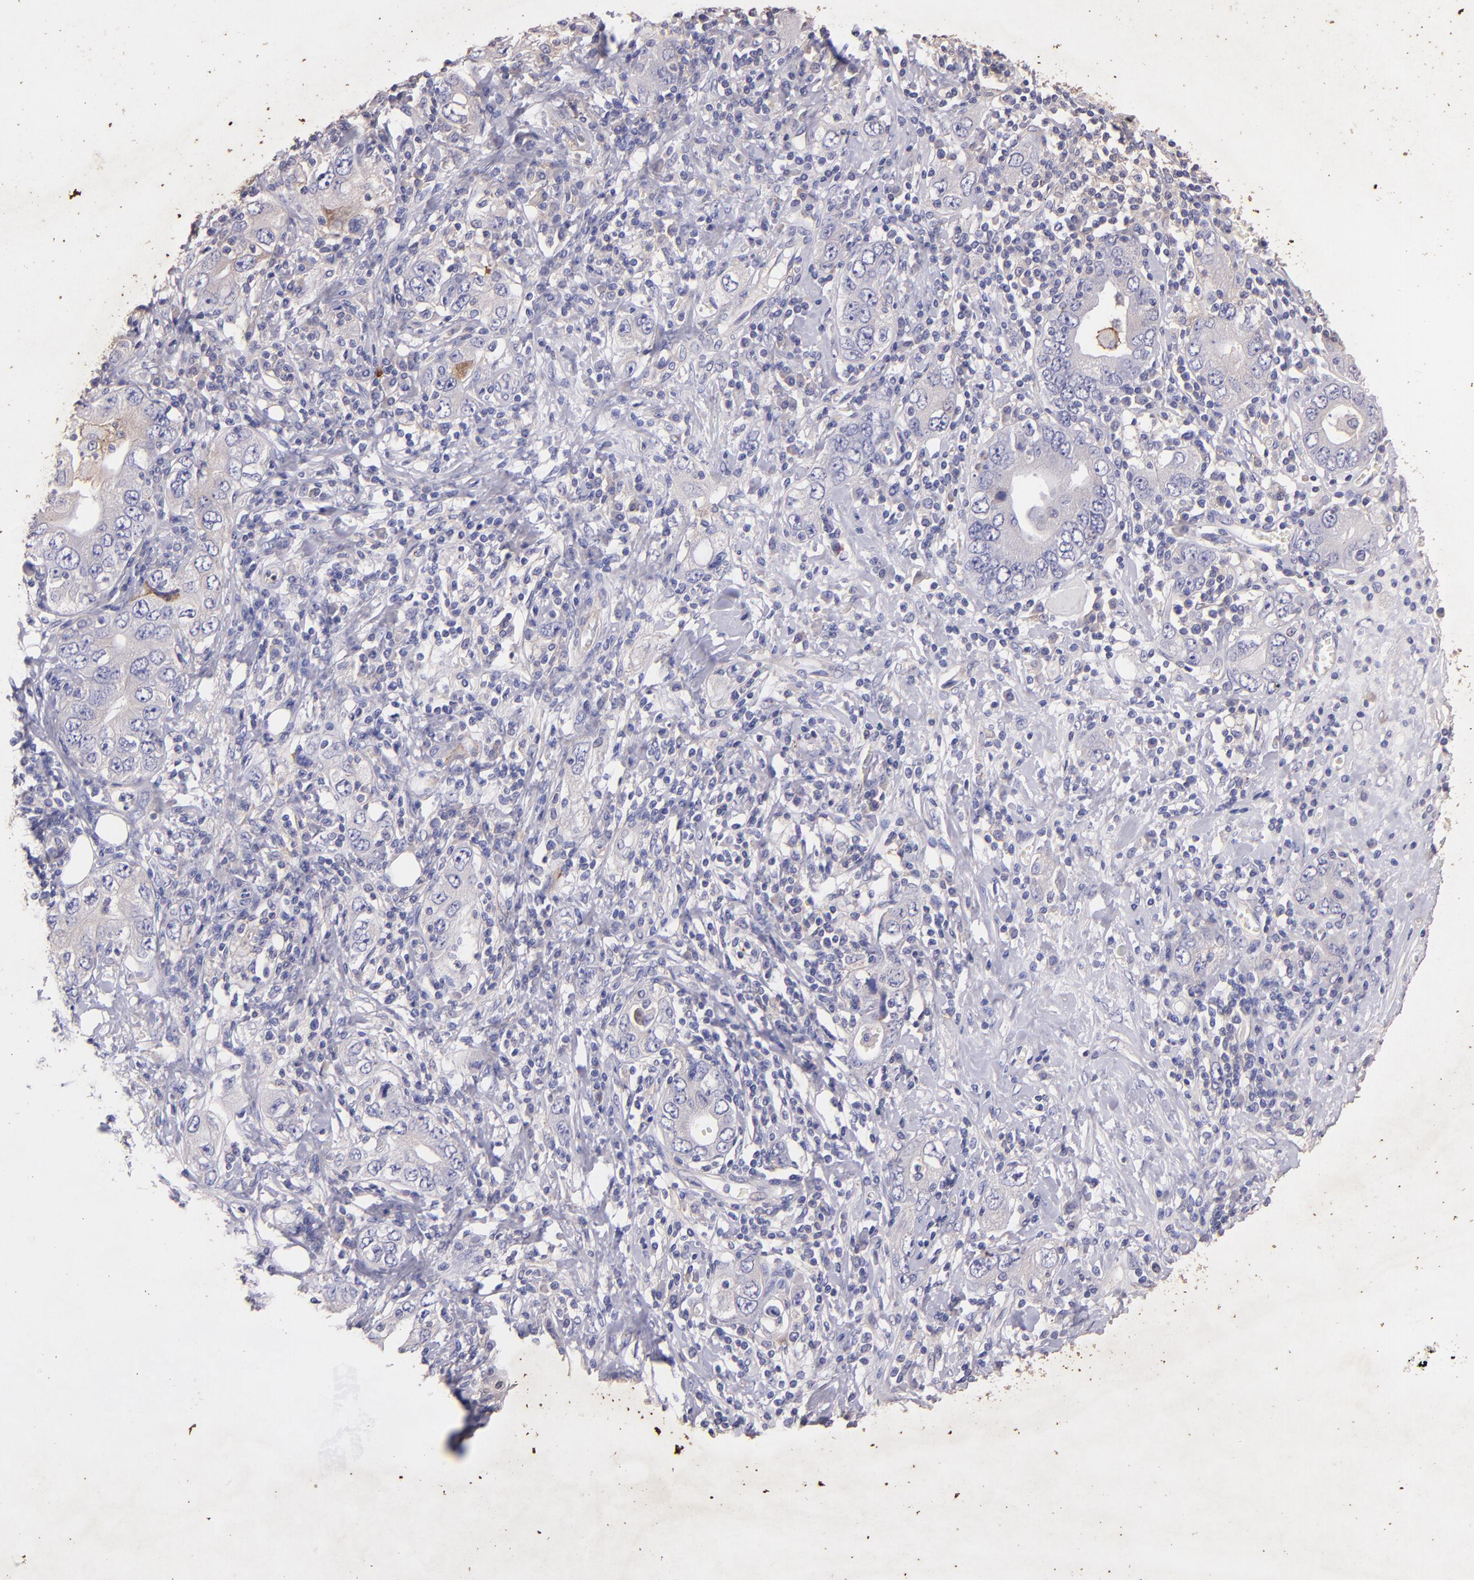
{"staining": {"intensity": "weak", "quantity": "<25%", "location": "cytoplasmic/membranous"}, "tissue": "stomach cancer", "cell_type": "Tumor cells", "image_type": "cancer", "snomed": [{"axis": "morphology", "description": "Adenocarcinoma, NOS"}, {"axis": "topography", "description": "Stomach, lower"}], "caption": "Tumor cells are negative for brown protein staining in stomach adenocarcinoma.", "gene": "RET", "patient": {"sex": "female", "age": 93}}